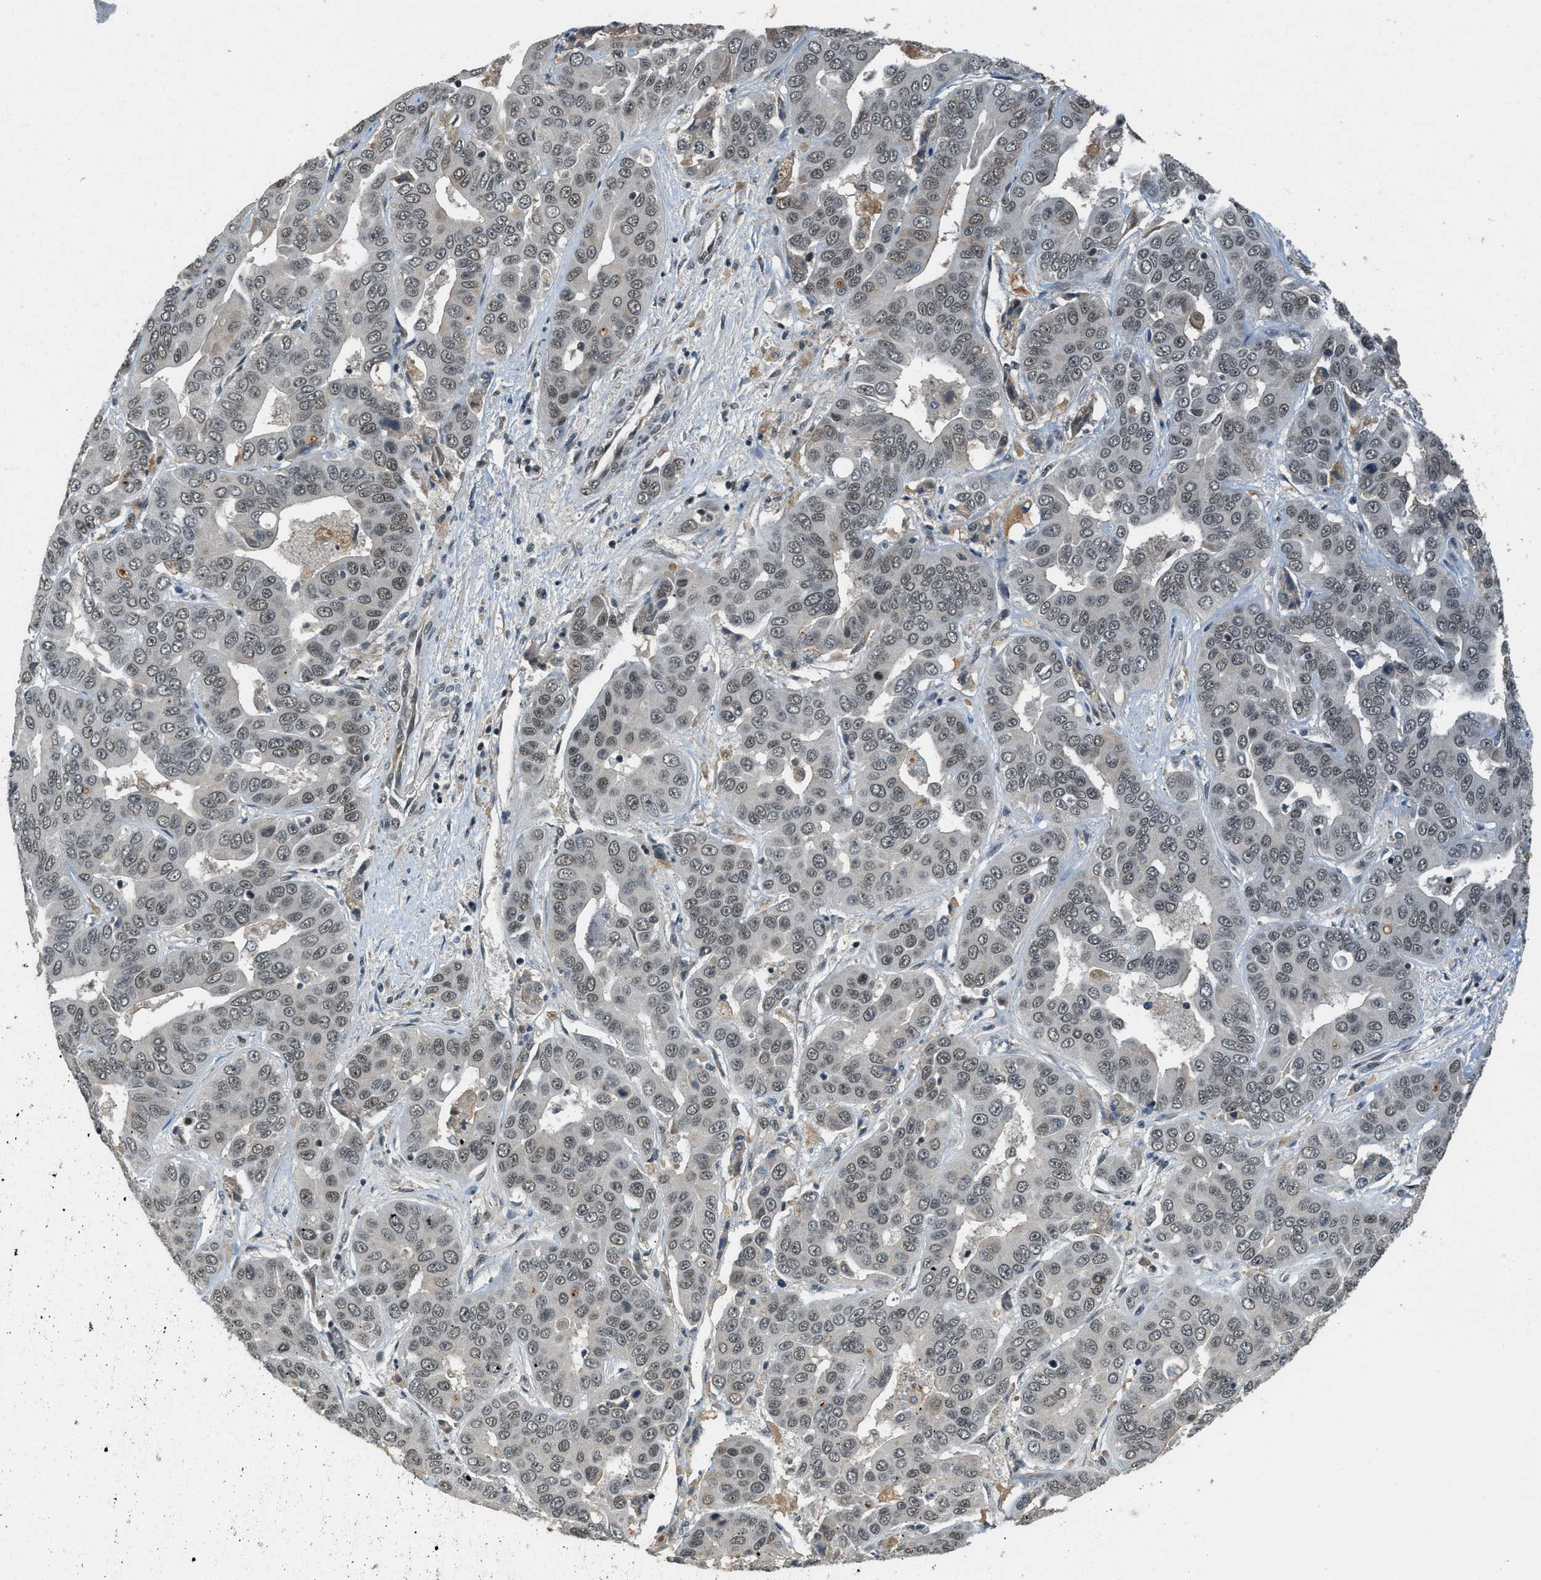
{"staining": {"intensity": "weak", "quantity": ">75%", "location": "nuclear"}, "tissue": "liver cancer", "cell_type": "Tumor cells", "image_type": "cancer", "snomed": [{"axis": "morphology", "description": "Cholangiocarcinoma"}, {"axis": "topography", "description": "Liver"}], "caption": "DAB immunohistochemical staining of liver cancer demonstrates weak nuclear protein expression in approximately >75% of tumor cells.", "gene": "ZNF148", "patient": {"sex": "female", "age": 52}}